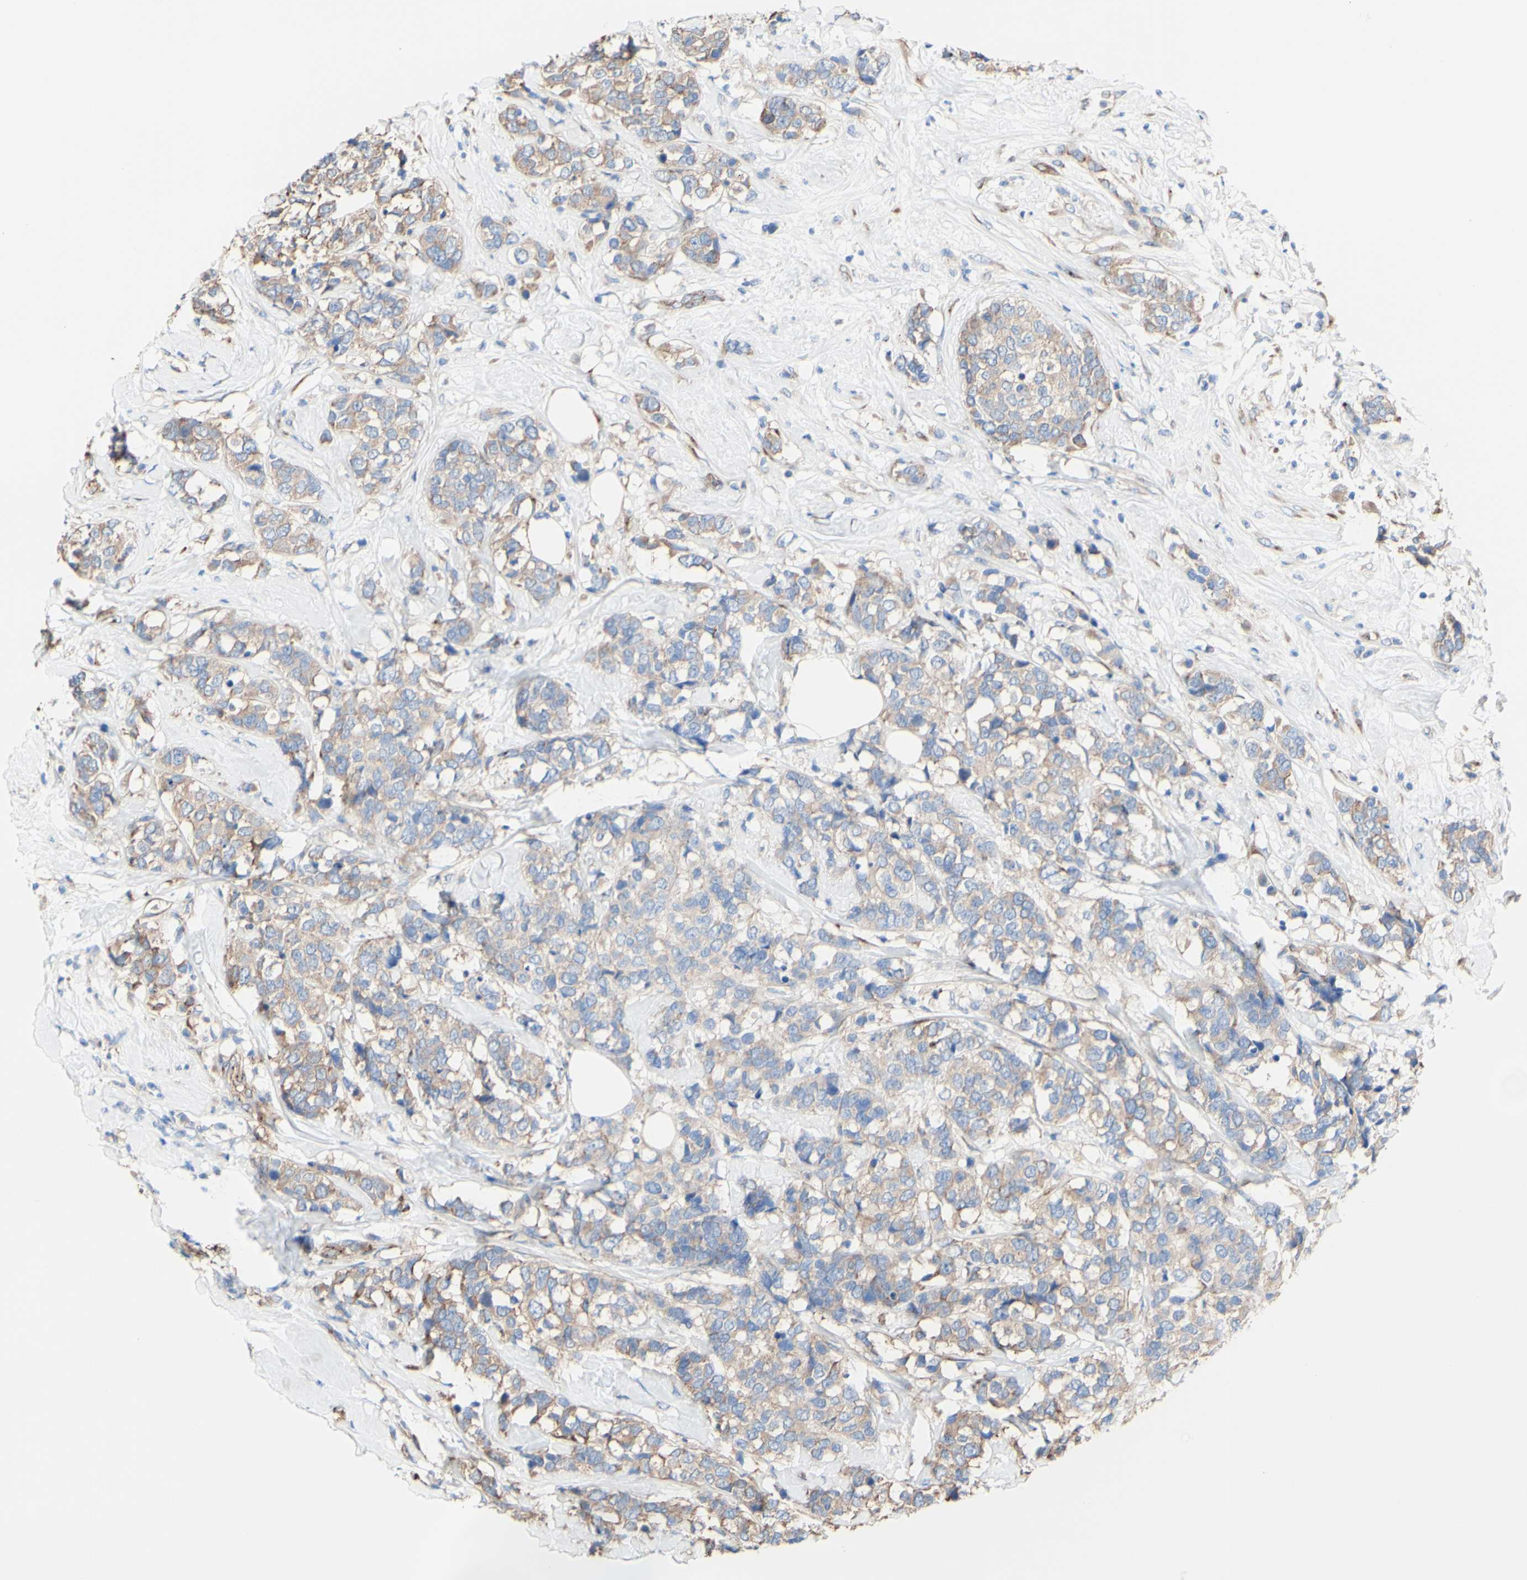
{"staining": {"intensity": "weak", "quantity": ">75%", "location": "cytoplasmic/membranous"}, "tissue": "breast cancer", "cell_type": "Tumor cells", "image_type": "cancer", "snomed": [{"axis": "morphology", "description": "Lobular carcinoma"}, {"axis": "topography", "description": "Breast"}], "caption": "Immunohistochemistry (IHC) of breast cancer exhibits low levels of weak cytoplasmic/membranous positivity in about >75% of tumor cells.", "gene": "LRIG3", "patient": {"sex": "female", "age": 59}}